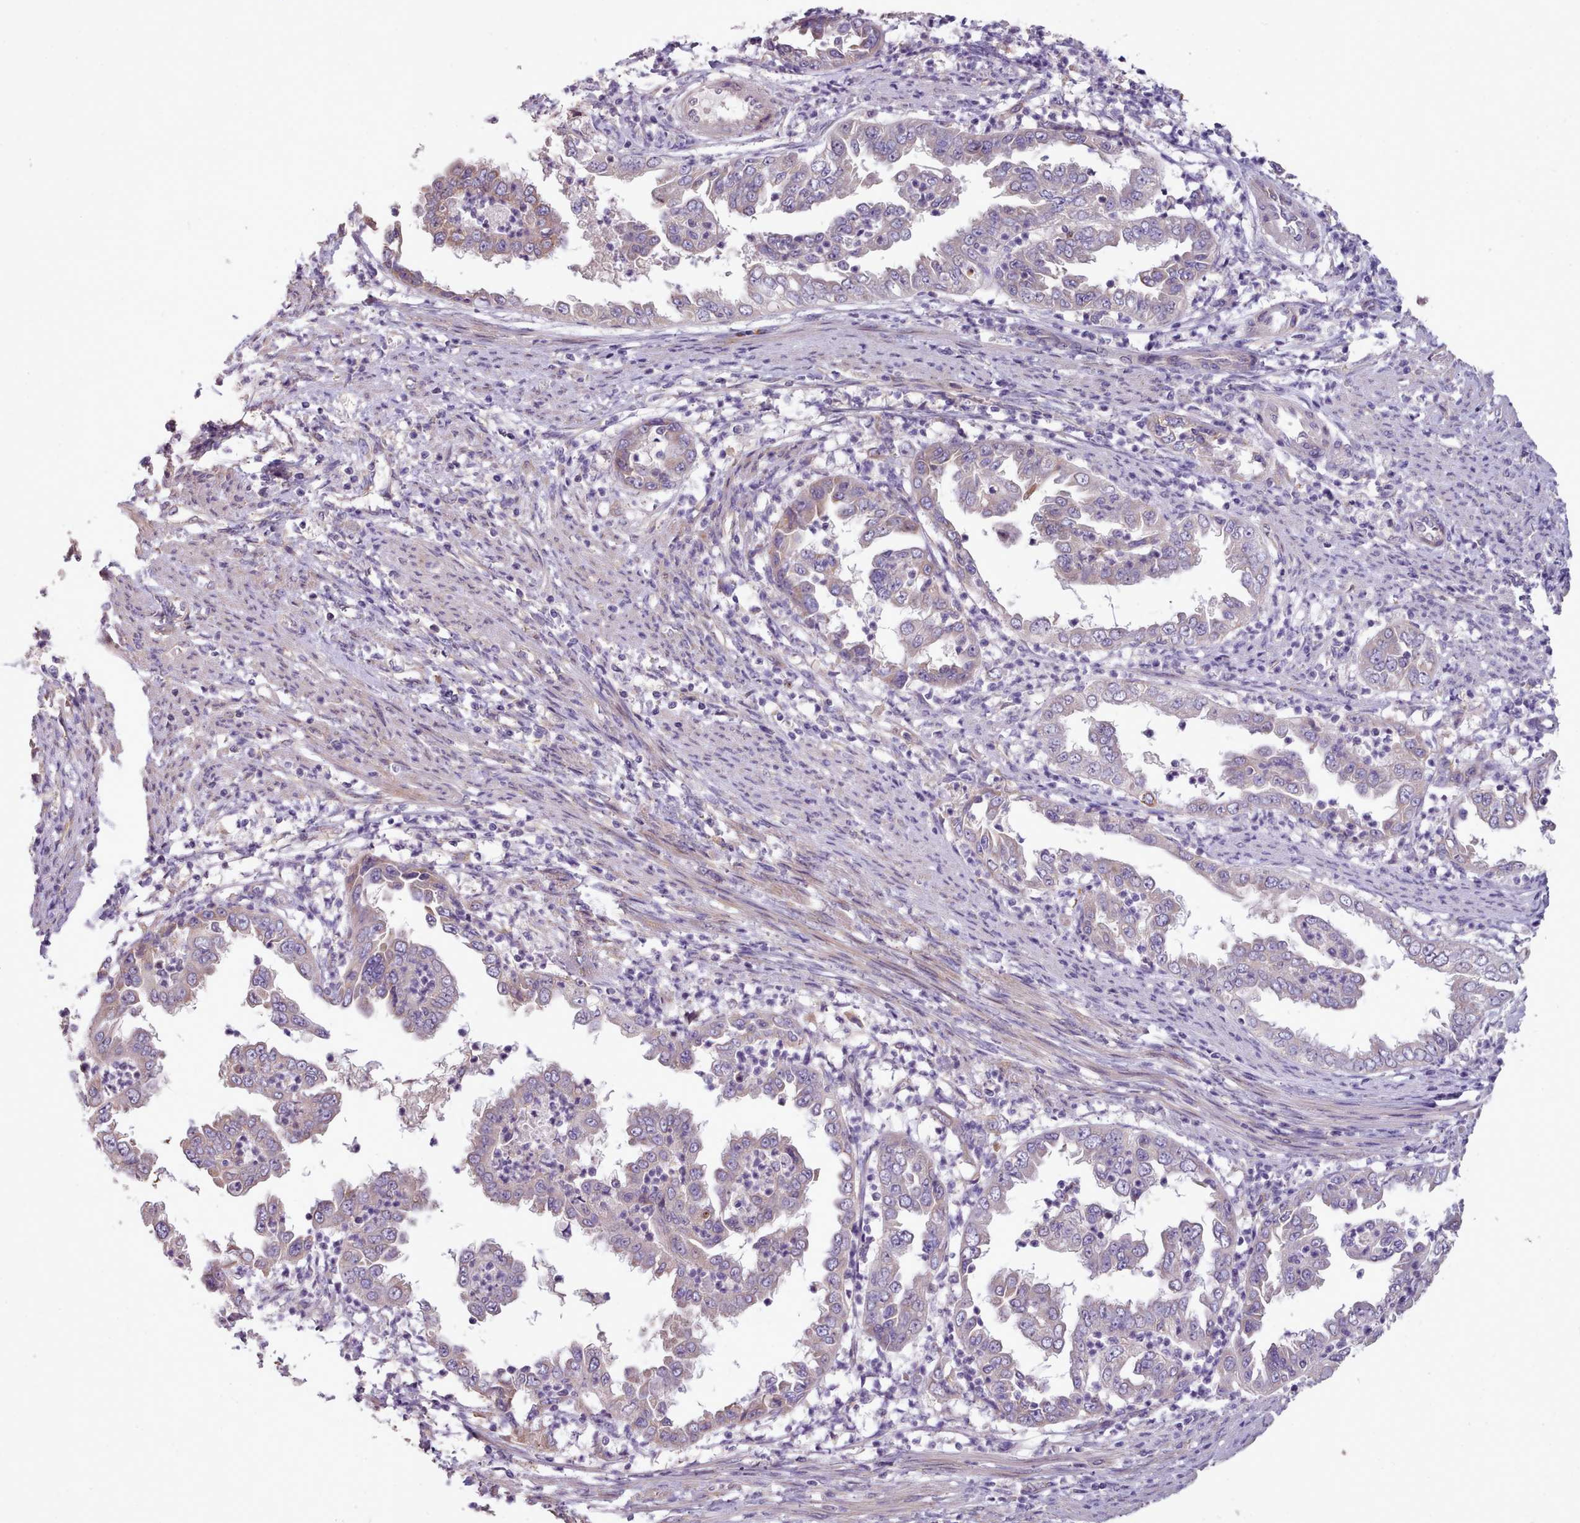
{"staining": {"intensity": "moderate", "quantity": "<25%", "location": "cytoplasmic/membranous"}, "tissue": "endometrial cancer", "cell_type": "Tumor cells", "image_type": "cancer", "snomed": [{"axis": "morphology", "description": "Adenocarcinoma, NOS"}, {"axis": "topography", "description": "Endometrium"}], "caption": "Immunohistochemistry (IHC) histopathology image of adenocarcinoma (endometrial) stained for a protein (brown), which displays low levels of moderate cytoplasmic/membranous expression in about <25% of tumor cells.", "gene": "DPF1", "patient": {"sex": "female", "age": 85}}